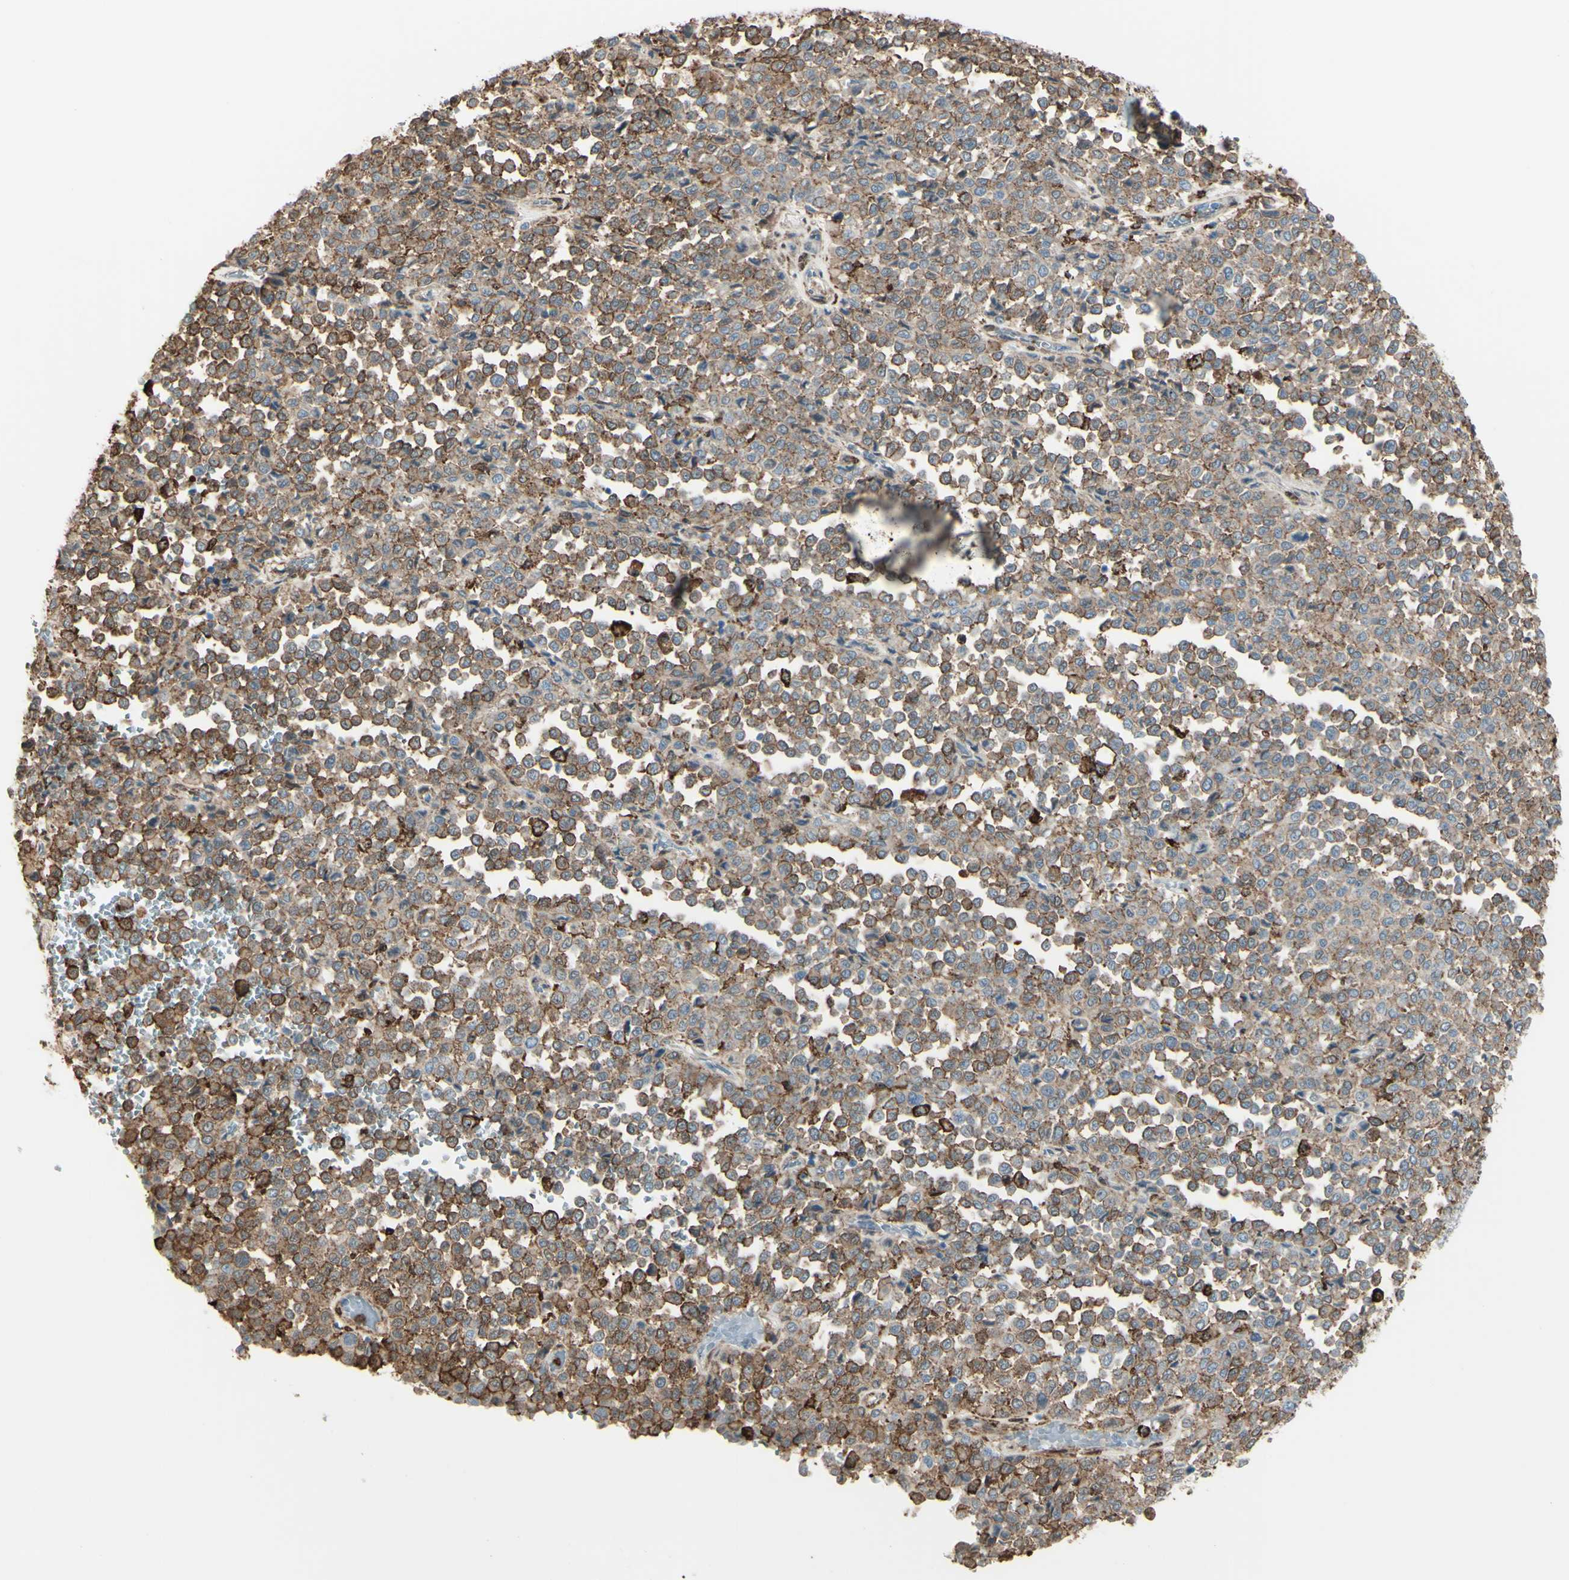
{"staining": {"intensity": "moderate", "quantity": "25%-75%", "location": "cytoplasmic/membranous"}, "tissue": "melanoma", "cell_type": "Tumor cells", "image_type": "cancer", "snomed": [{"axis": "morphology", "description": "Malignant melanoma, Metastatic site"}, {"axis": "topography", "description": "Pancreas"}], "caption": "Melanoma stained for a protein demonstrates moderate cytoplasmic/membranous positivity in tumor cells.", "gene": "GSN", "patient": {"sex": "female", "age": 30}}